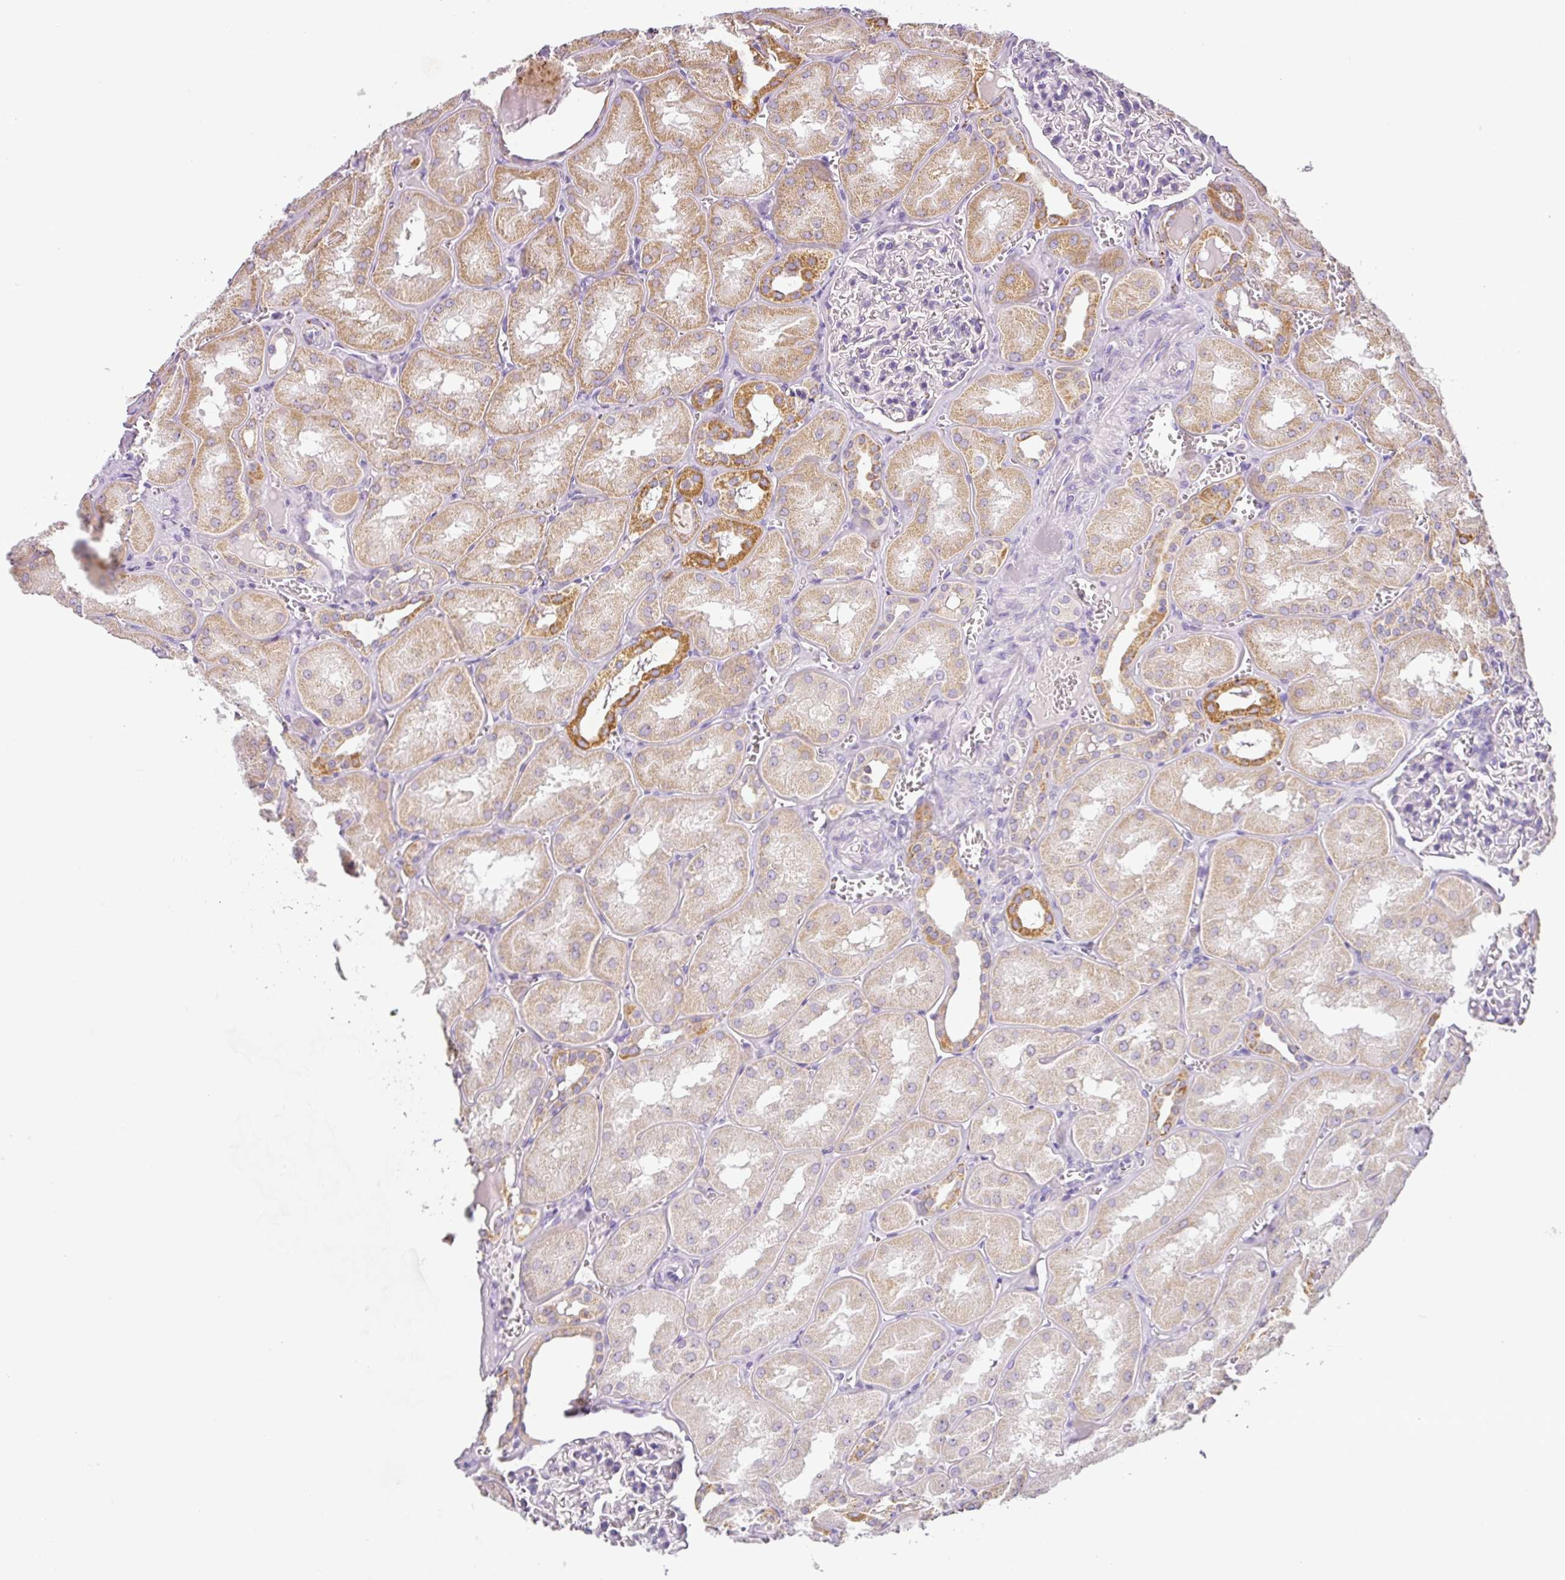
{"staining": {"intensity": "negative", "quantity": "none", "location": "none"}, "tissue": "kidney", "cell_type": "Cells in glomeruli", "image_type": "normal", "snomed": [{"axis": "morphology", "description": "Normal tissue, NOS"}, {"axis": "topography", "description": "Kidney"}], "caption": "High power microscopy photomicrograph of an IHC photomicrograph of normal kidney, revealing no significant expression in cells in glomeruli. (DAB (3,3'-diaminobenzidine) immunohistochemistry (IHC) with hematoxylin counter stain).", "gene": "HMCN2", "patient": {"sex": "male", "age": 61}}